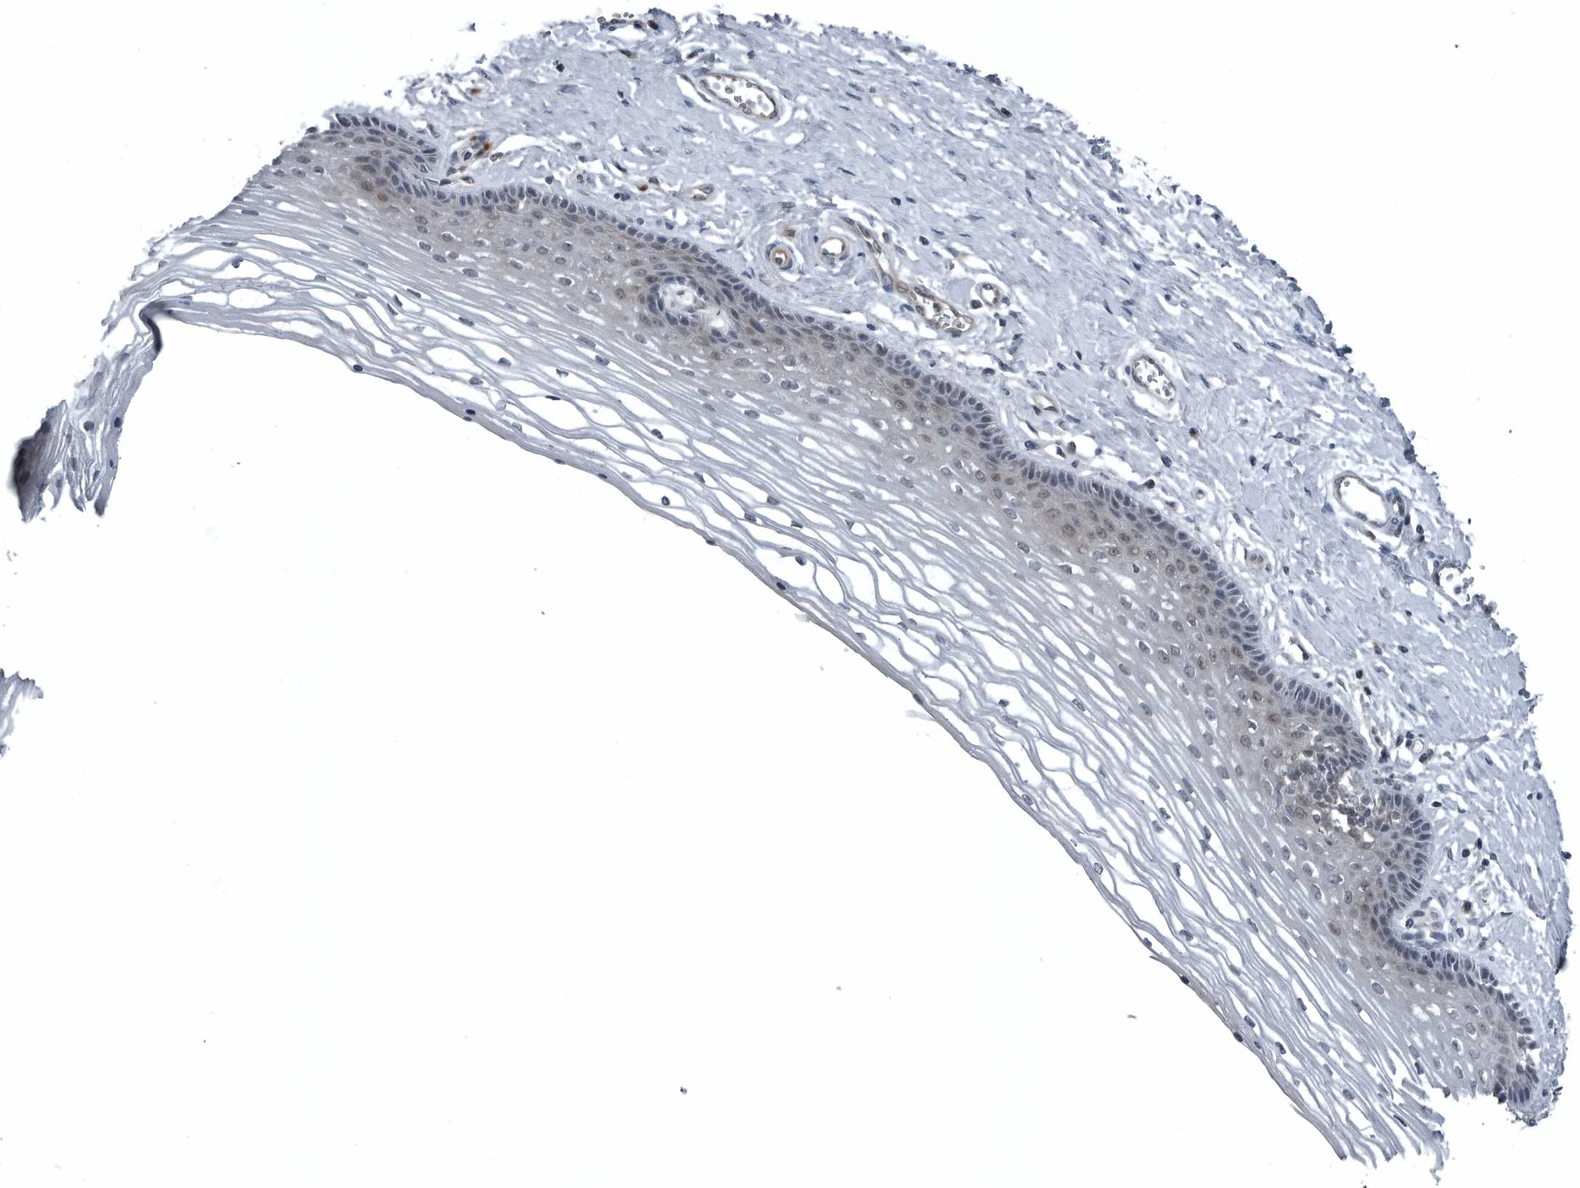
{"staining": {"intensity": "moderate", "quantity": "25%-75%", "location": "nuclear"}, "tissue": "vagina", "cell_type": "Squamous epithelial cells", "image_type": "normal", "snomed": [{"axis": "morphology", "description": "Normal tissue, NOS"}, {"axis": "topography", "description": "Vagina"}], "caption": "Immunohistochemistry micrograph of benign vagina: vagina stained using immunohistochemistry exhibits medium levels of moderate protein expression localized specifically in the nuclear of squamous epithelial cells, appearing as a nuclear brown color.", "gene": "GAK", "patient": {"sex": "female", "age": 46}}